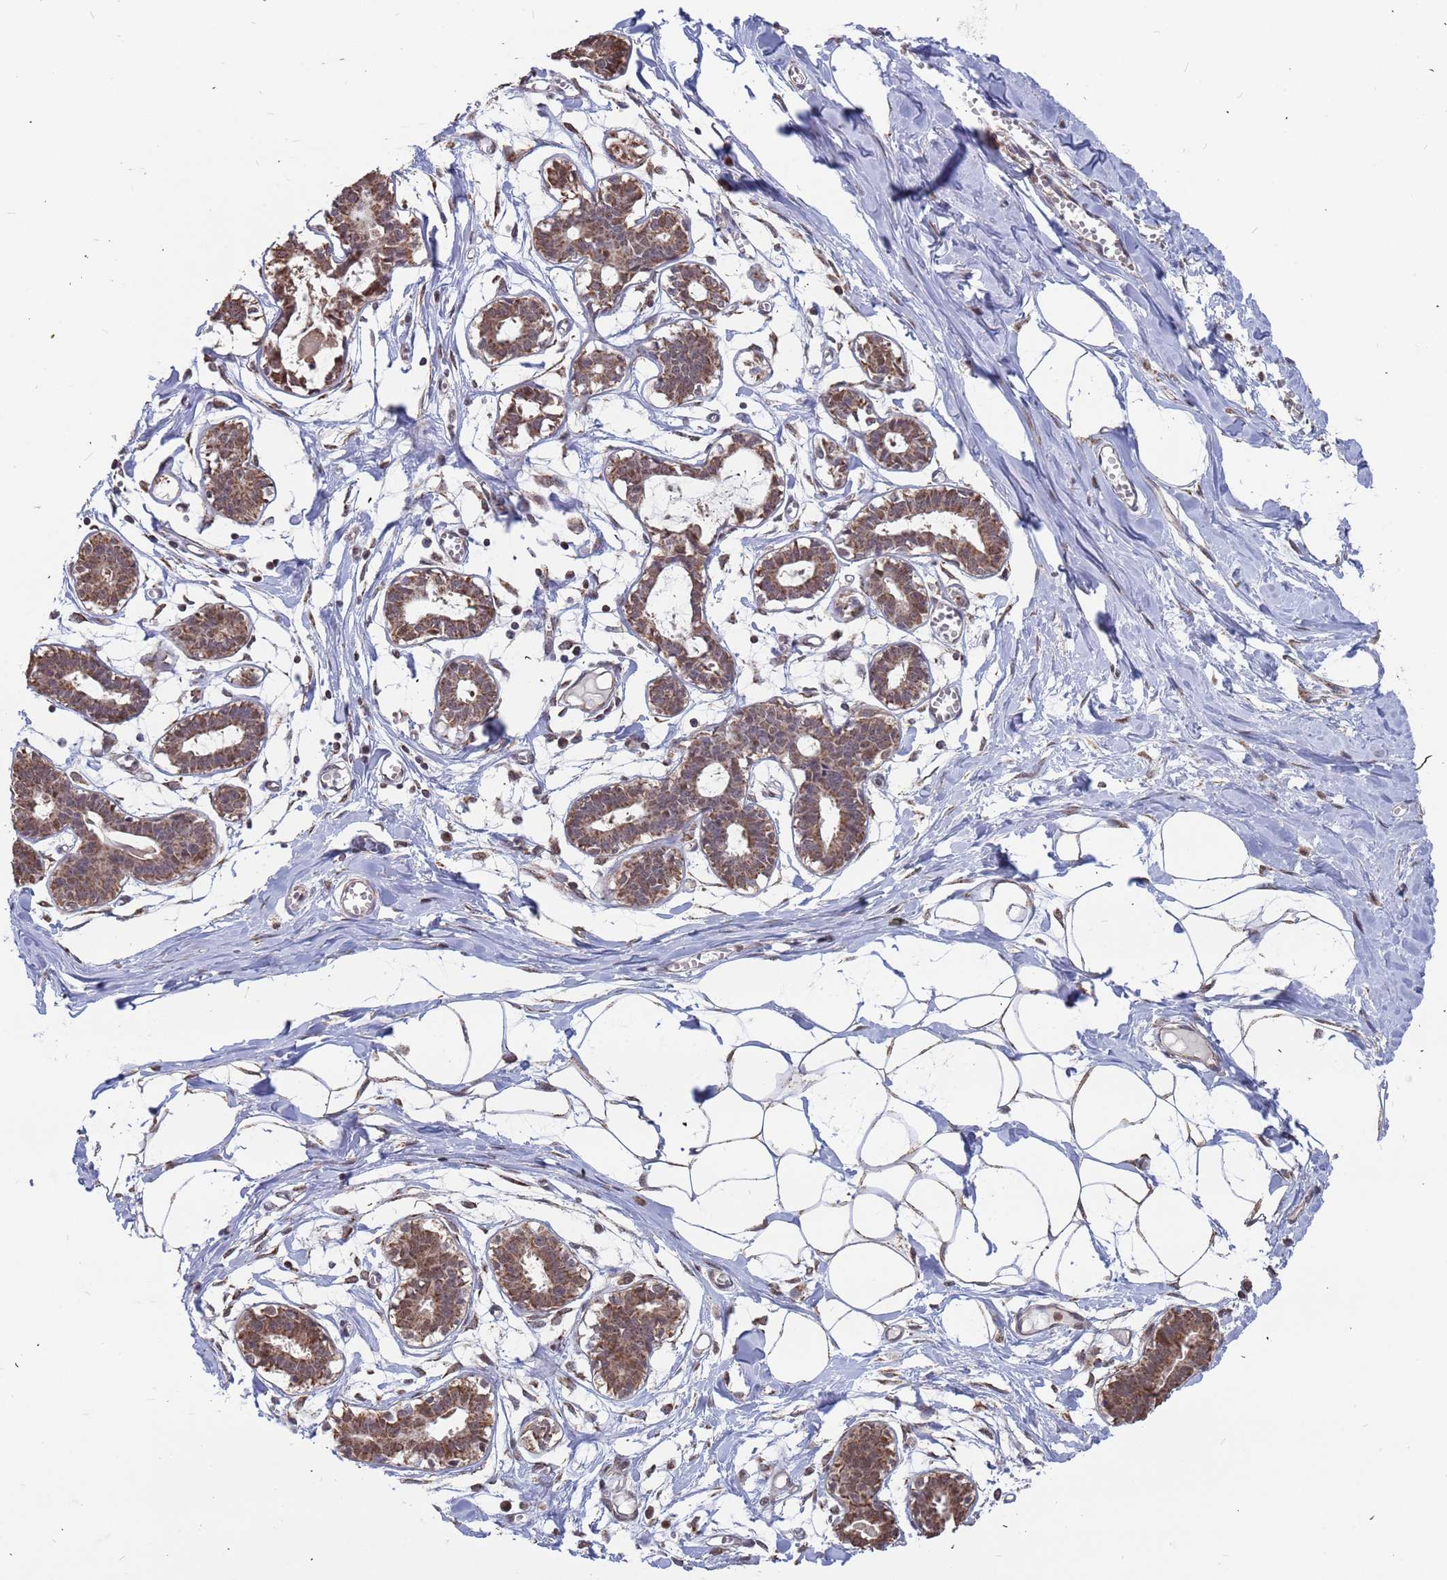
{"staining": {"intensity": "weak", "quantity": "25%-75%", "location": "cytoplasmic/membranous"}, "tissue": "breast", "cell_type": "Adipocytes", "image_type": "normal", "snomed": [{"axis": "morphology", "description": "Normal tissue, NOS"}, {"axis": "topography", "description": "Breast"}], "caption": "An immunohistochemistry (IHC) photomicrograph of unremarkable tissue is shown. Protein staining in brown shows weak cytoplasmic/membranous positivity in breast within adipocytes. (DAB IHC with brightfield microscopy, high magnification).", "gene": "DENND2B", "patient": {"sex": "female", "age": 27}}